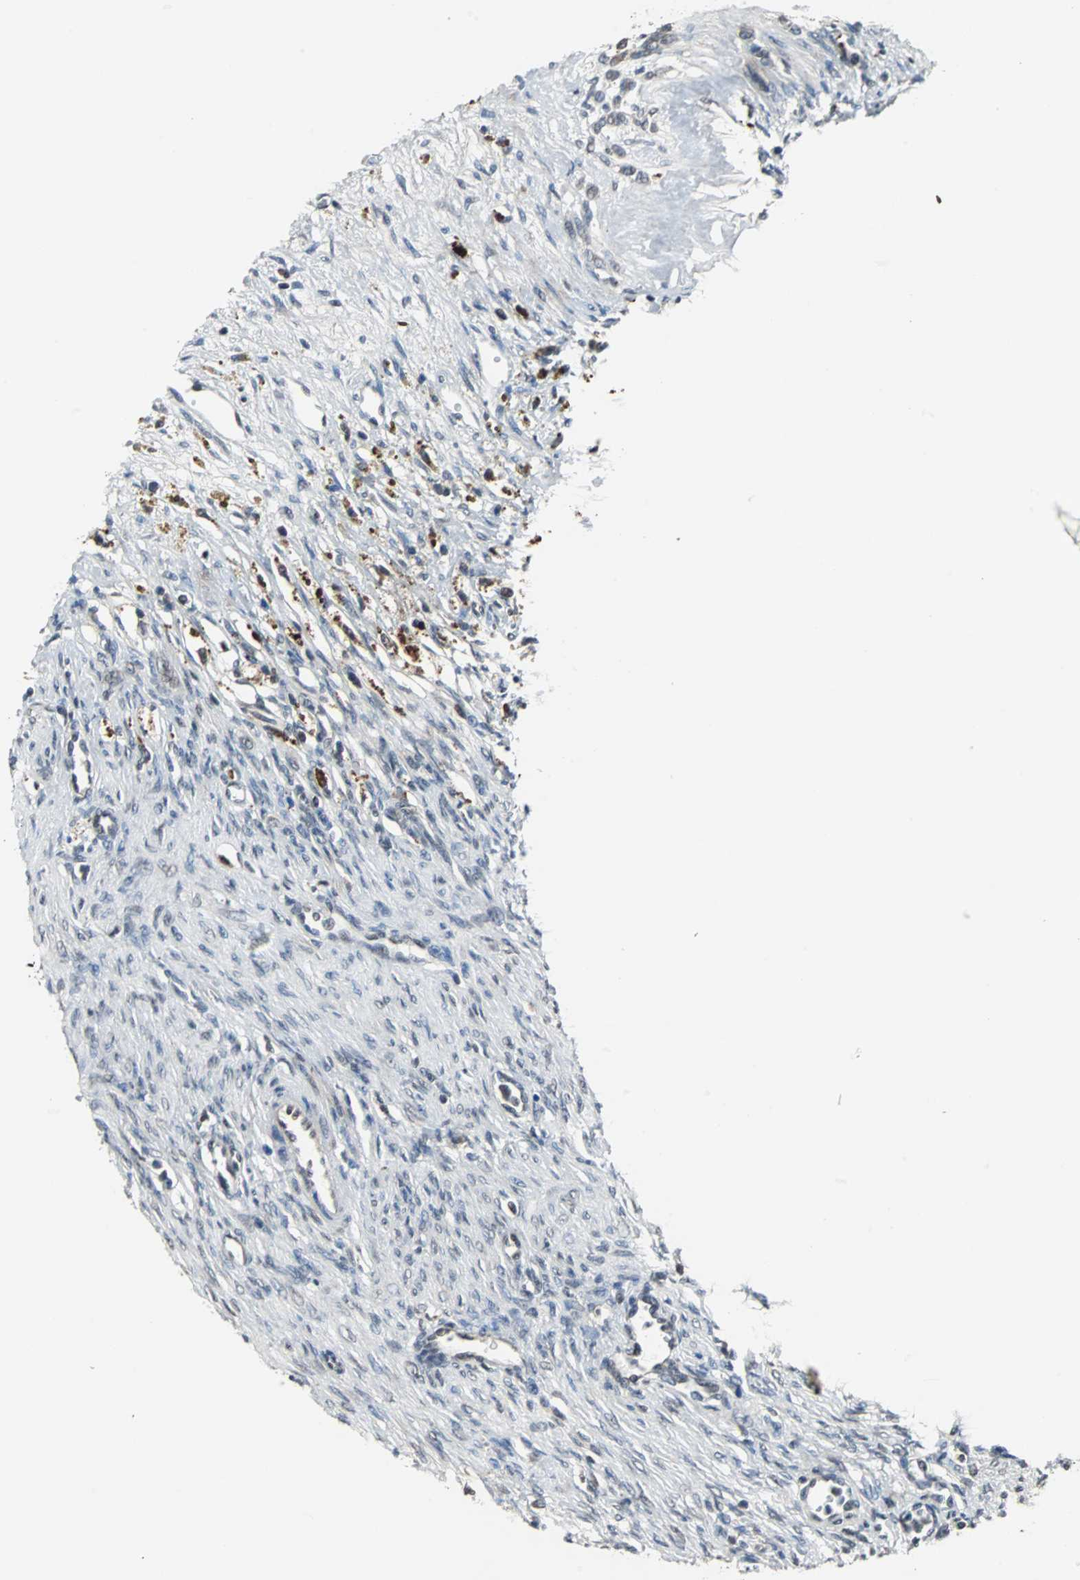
{"staining": {"intensity": "weak", "quantity": "25%-75%", "location": "cytoplasmic/membranous"}, "tissue": "ovary", "cell_type": "Follicle cells", "image_type": "normal", "snomed": [{"axis": "morphology", "description": "Normal tissue, NOS"}, {"axis": "topography", "description": "Ovary"}], "caption": "Approximately 25%-75% of follicle cells in benign ovary display weak cytoplasmic/membranous protein positivity as visualized by brown immunohistochemical staining.", "gene": "LSR", "patient": {"sex": "female", "age": 33}}